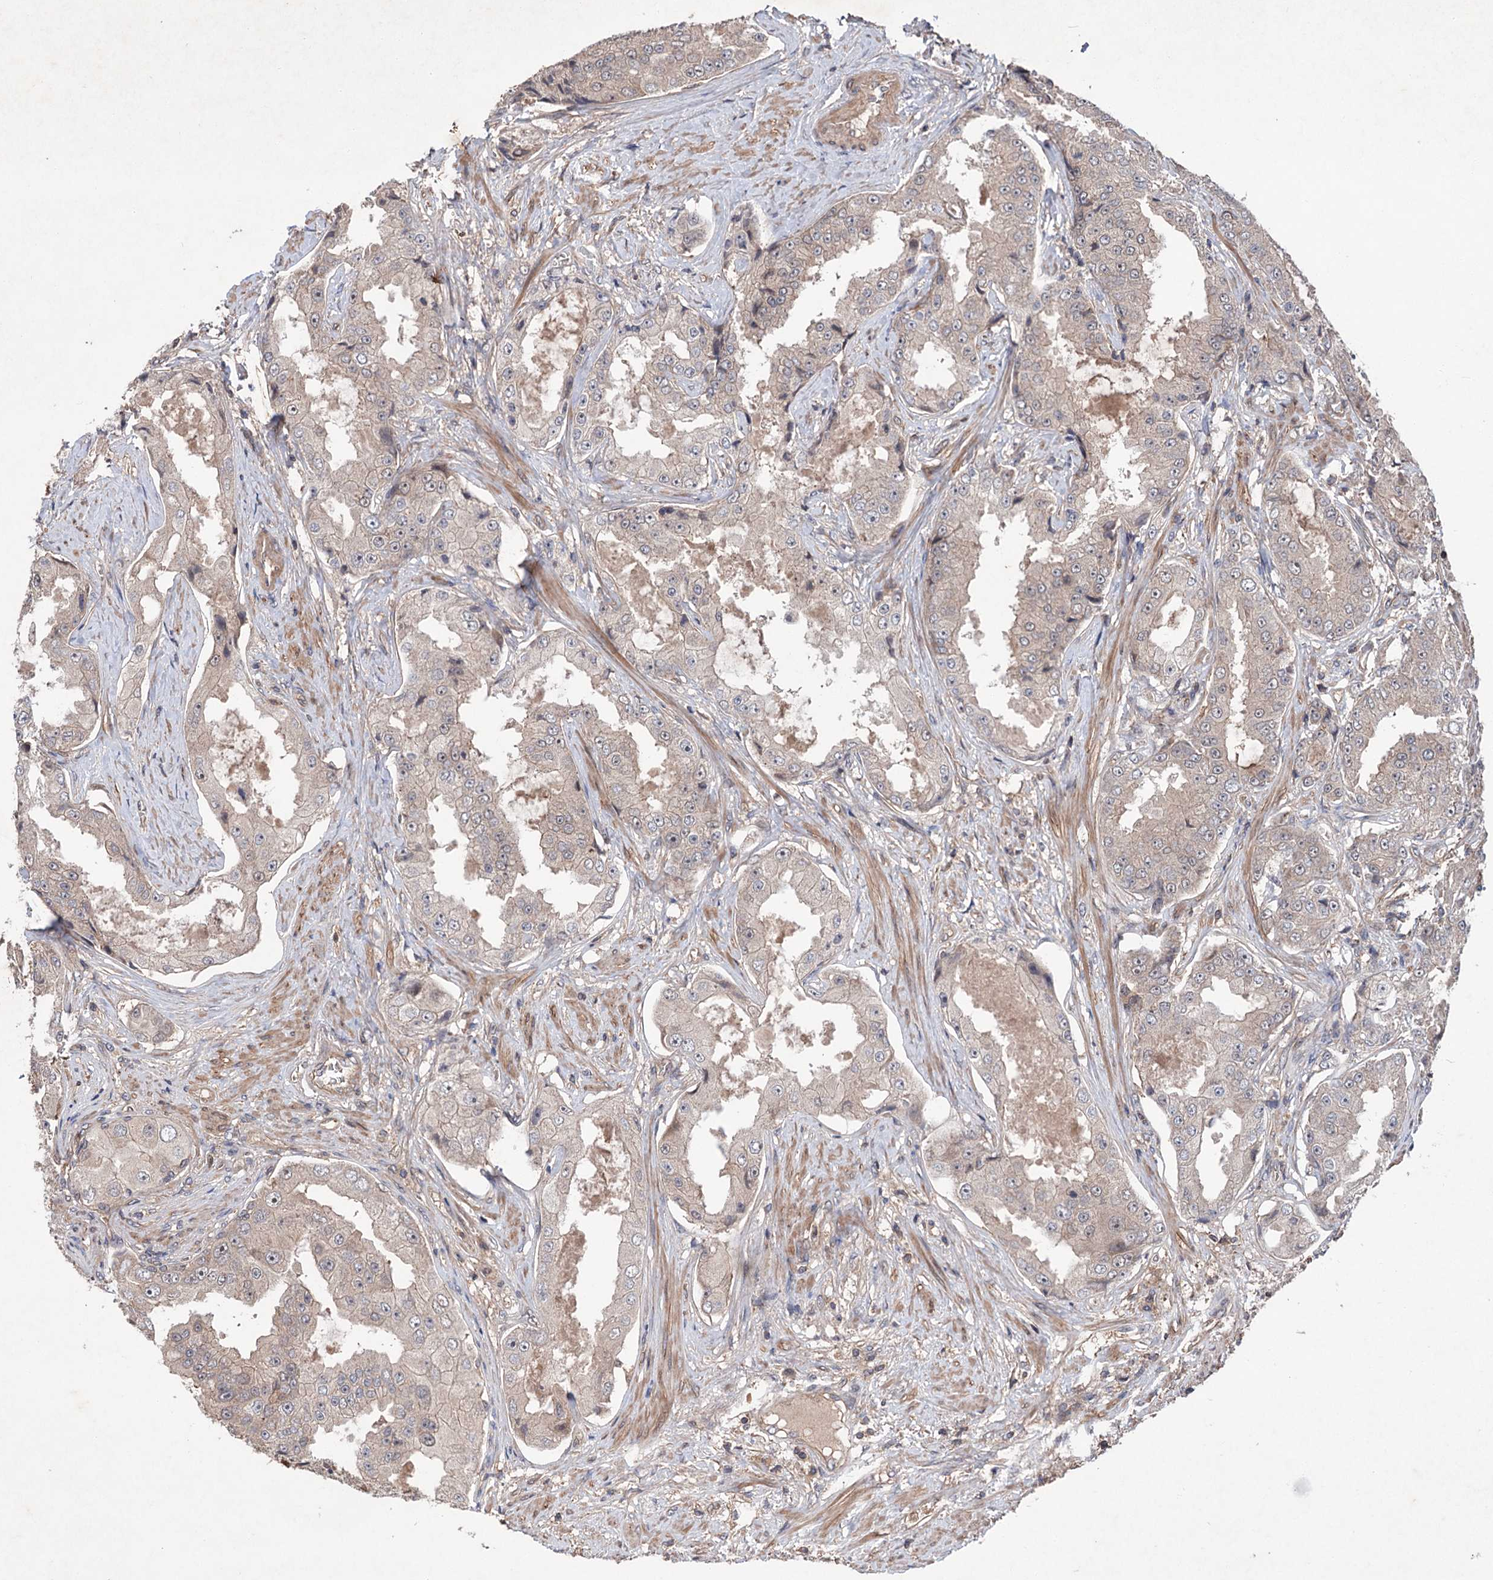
{"staining": {"intensity": "weak", "quantity": "<25%", "location": "cytoplasmic/membranous"}, "tissue": "prostate cancer", "cell_type": "Tumor cells", "image_type": "cancer", "snomed": [{"axis": "morphology", "description": "Adenocarcinoma, High grade"}, {"axis": "topography", "description": "Prostate"}], "caption": "DAB (3,3'-diaminobenzidine) immunohistochemical staining of human prostate cancer (adenocarcinoma (high-grade)) exhibits no significant staining in tumor cells.", "gene": "ADK", "patient": {"sex": "male", "age": 73}}